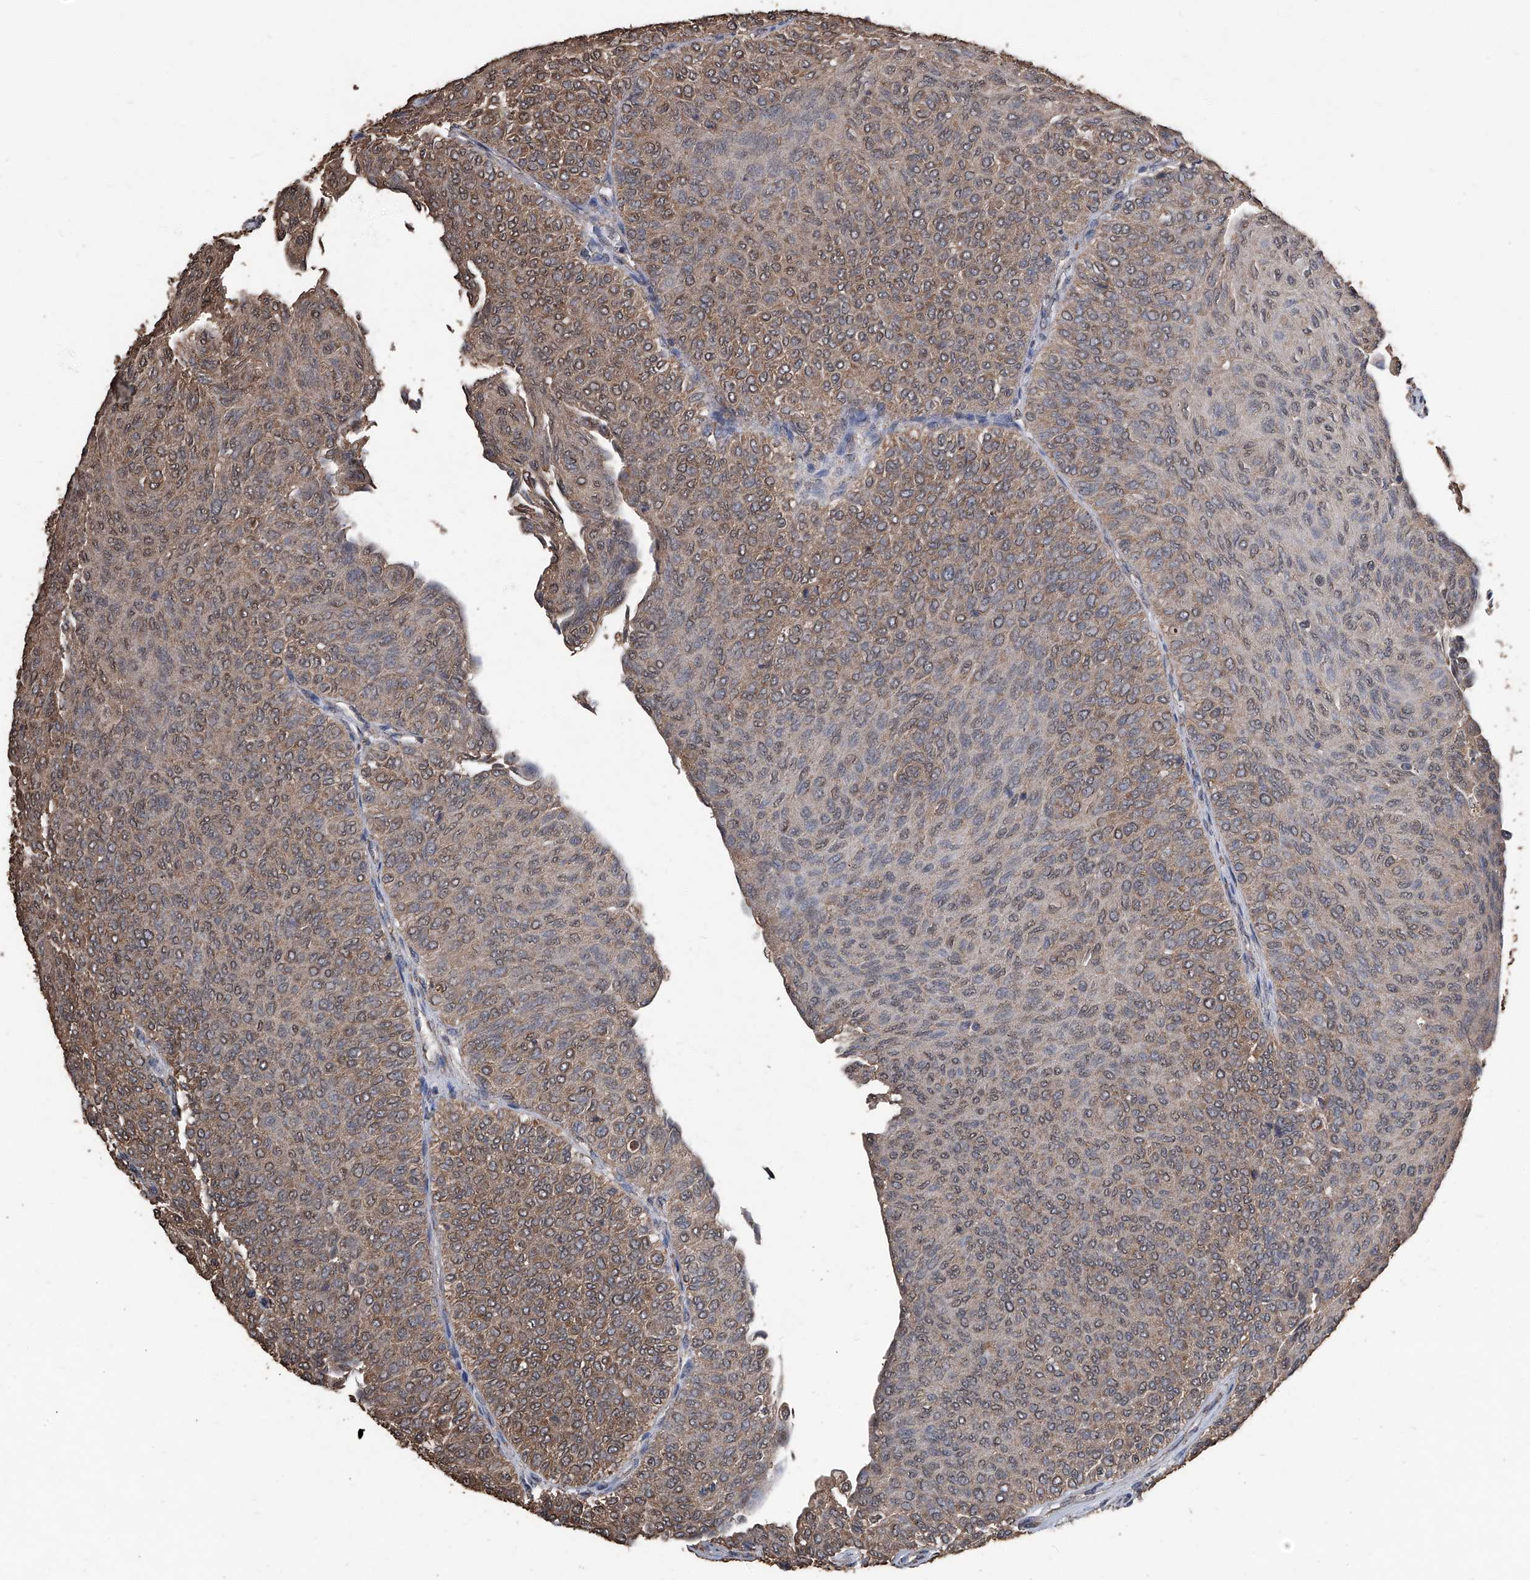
{"staining": {"intensity": "moderate", "quantity": ">75%", "location": "cytoplasmic/membranous"}, "tissue": "urothelial cancer", "cell_type": "Tumor cells", "image_type": "cancer", "snomed": [{"axis": "morphology", "description": "Urothelial carcinoma, Low grade"}, {"axis": "topography", "description": "Urinary bladder"}], "caption": "The micrograph displays staining of low-grade urothelial carcinoma, revealing moderate cytoplasmic/membranous protein positivity (brown color) within tumor cells. (Stains: DAB (3,3'-diaminobenzidine) in brown, nuclei in blue, Microscopy: brightfield microscopy at high magnification).", "gene": "STARD7", "patient": {"sex": "male", "age": 78}}